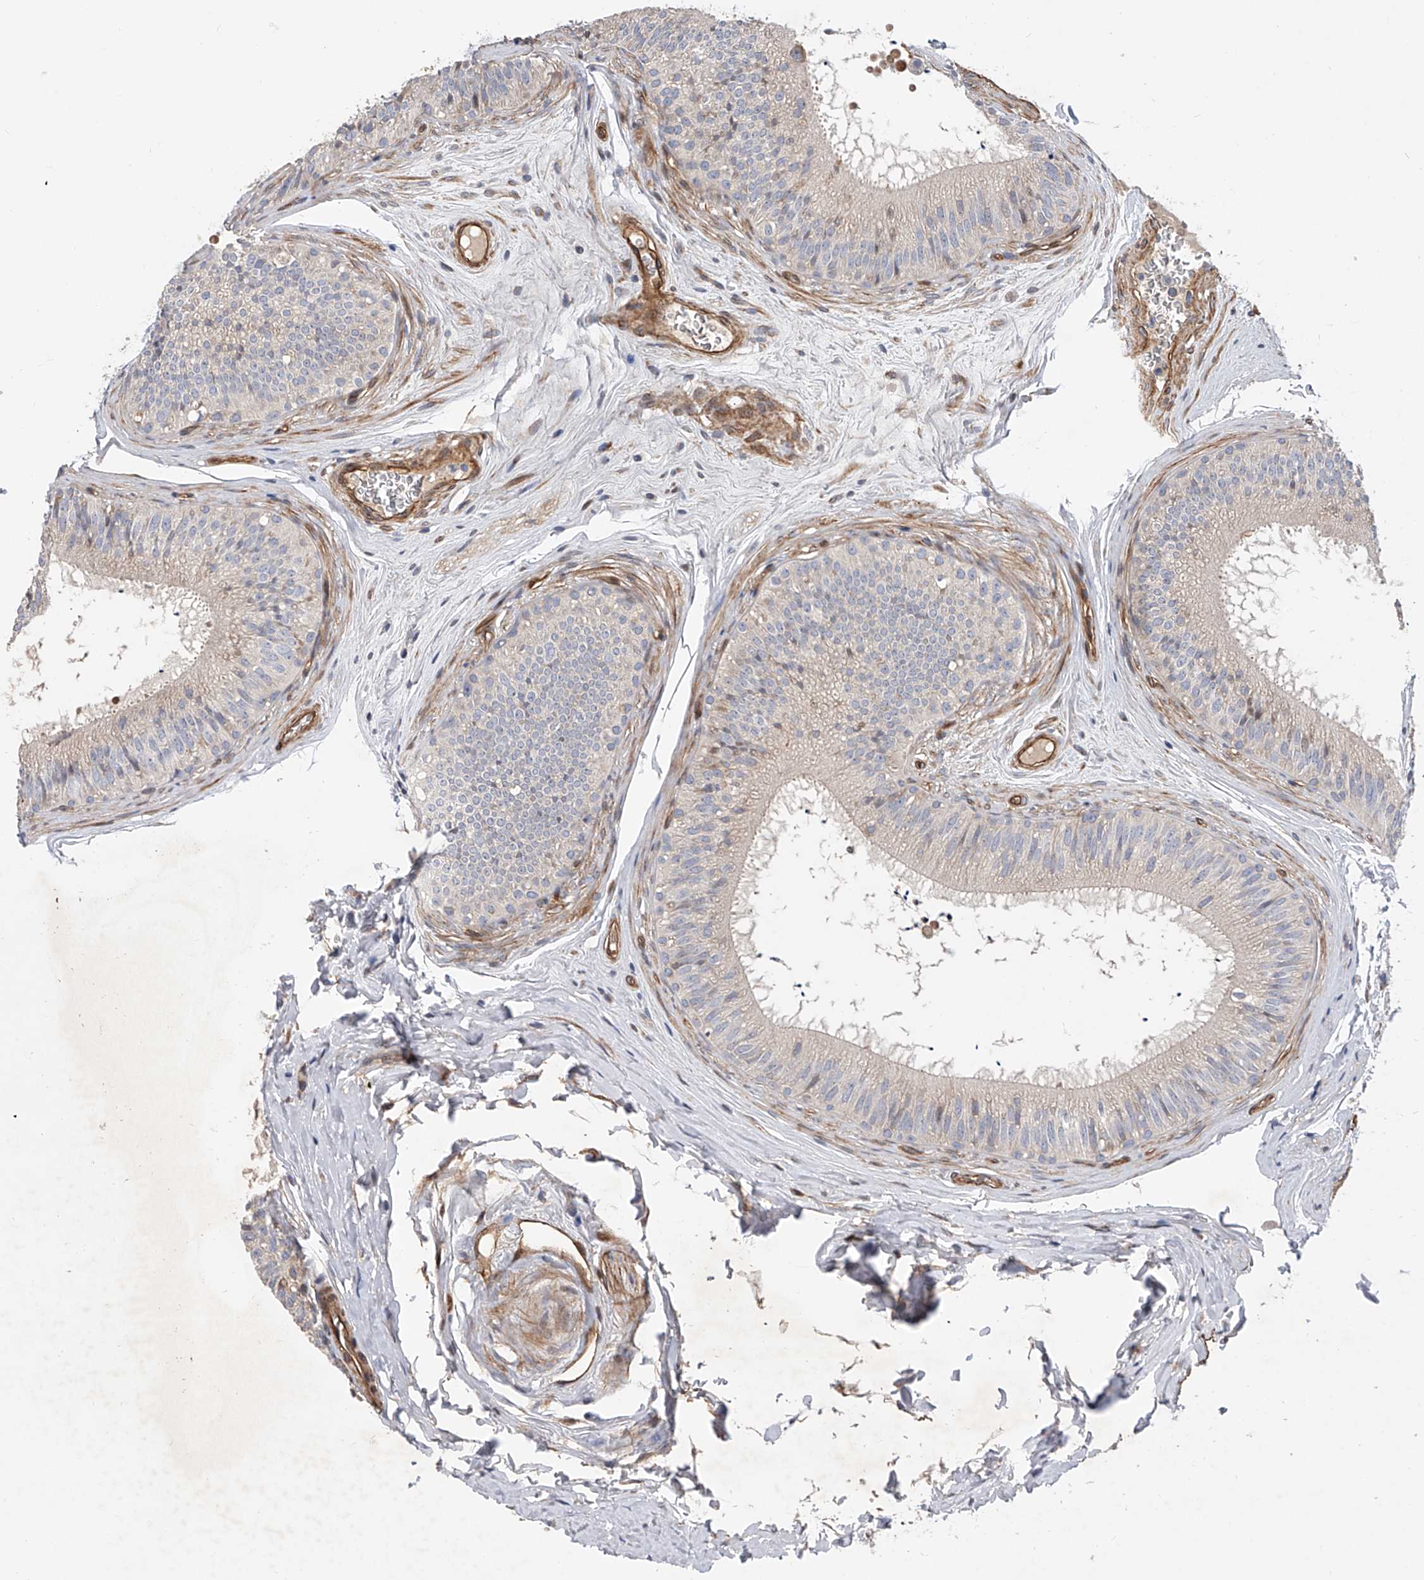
{"staining": {"intensity": "negative", "quantity": "none", "location": "none"}, "tissue": "epididymis", "cell_type": "Glandular cells", "image_type": "normal", "snomed": [{"axis": "morphology", "description": "Normal tissue, NOS"}, {"axis": "topography", "description": "Epididymis"}], "caption": "Immunohistochemistry (IHC) of benign human epididymis shows no staining in glandular cells. (Immunohistochemistry (IHC), brightfield microscopy, high magnification).", "gene": "PDSS2", "patient": {"sex": "male", "age": 29}}